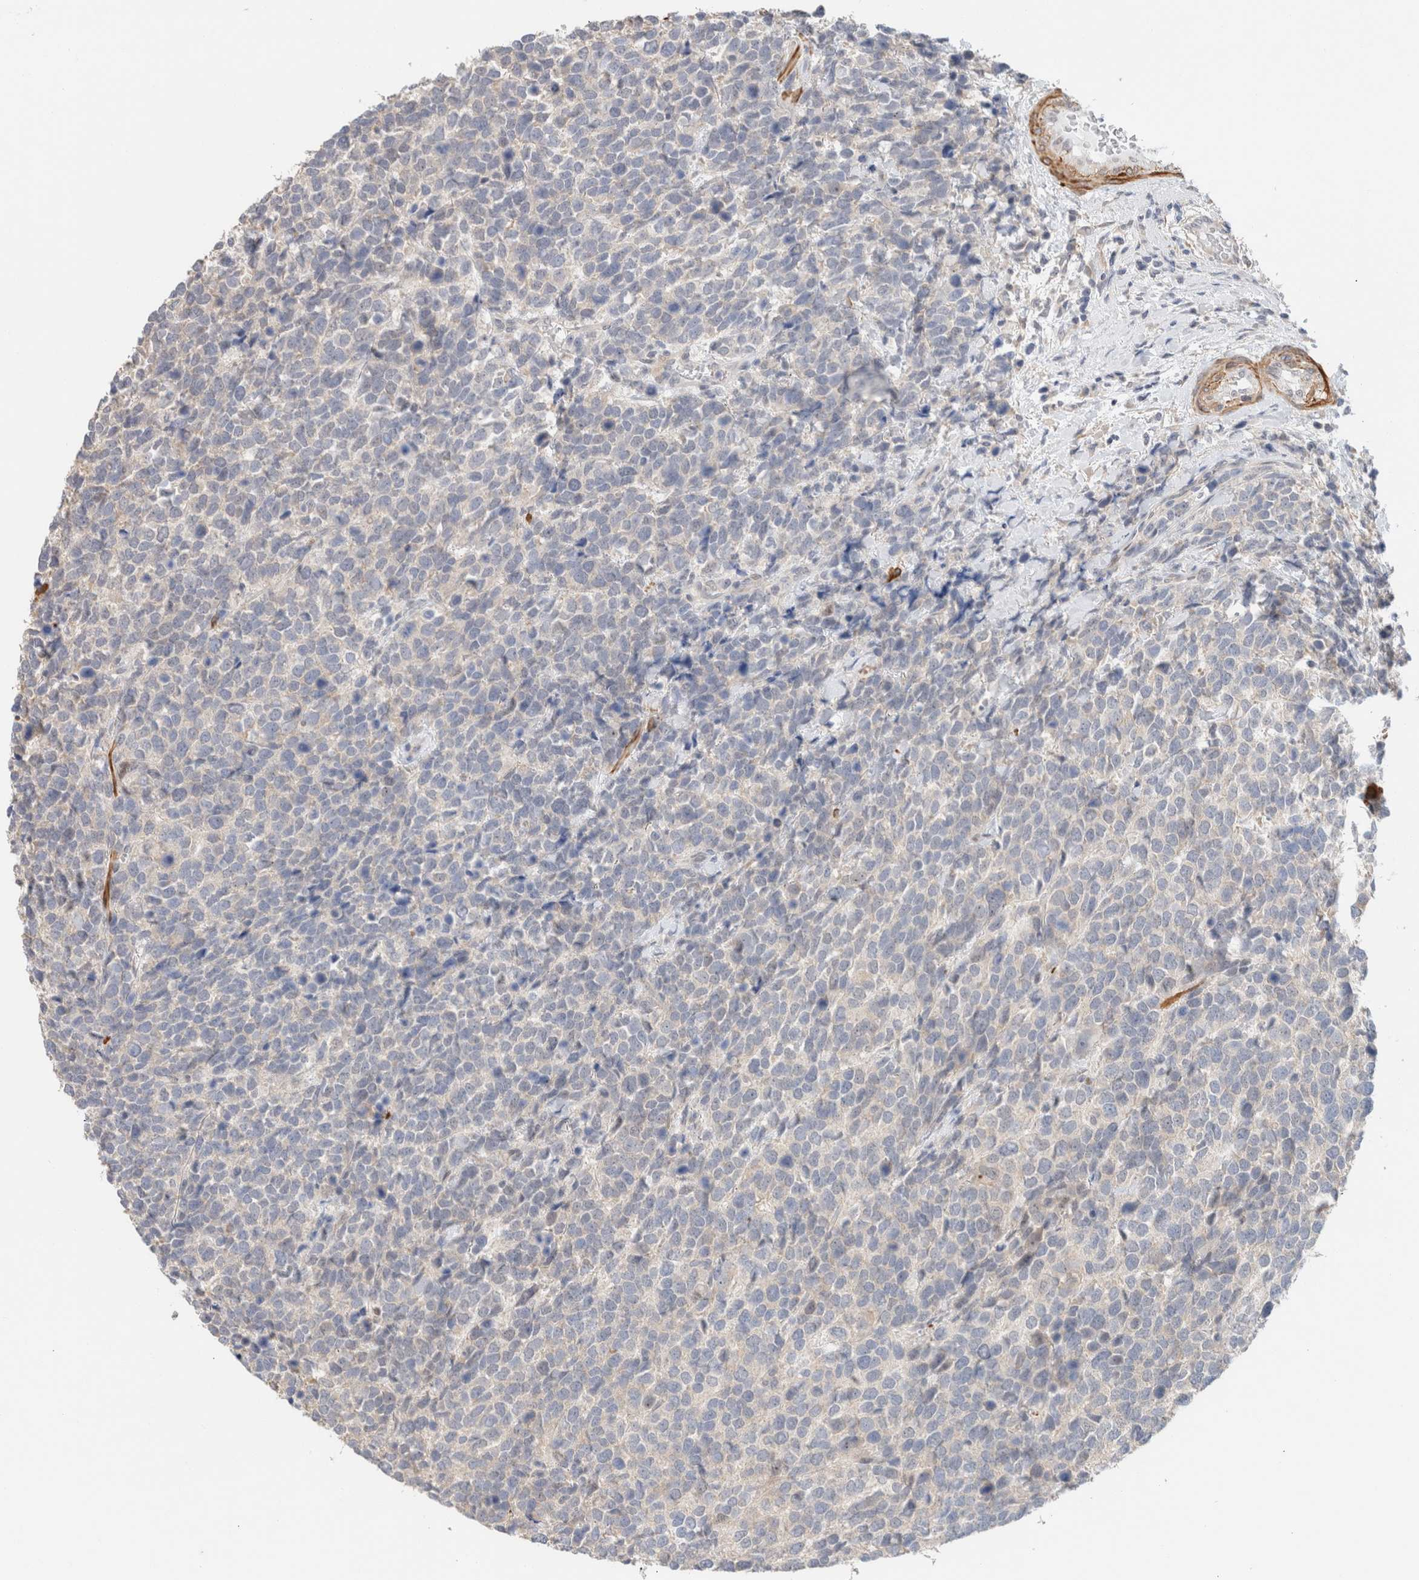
{"staining": {"intensity": "negative", "quantity": "none", "location": "none"}, "tissue": "urothelial cancer", "cell_type": "Tumor cells", "image_type": "cancer", "snomed": [{"axis": "morphology", "description": "Urothelial carcinoma, High grade"}, {"axis": "topography", "description": "Urinary bladder"}], "caption": "Immunohistochemical staining of urothelial cancer exhibits no significant positivity in tumor cells. (DAB (3,3'-diaminobenzidine) immunohistochemistry (IHC), high magnification).", "gene": "ID3", "patient": {"sex": "female", "age": 82}}